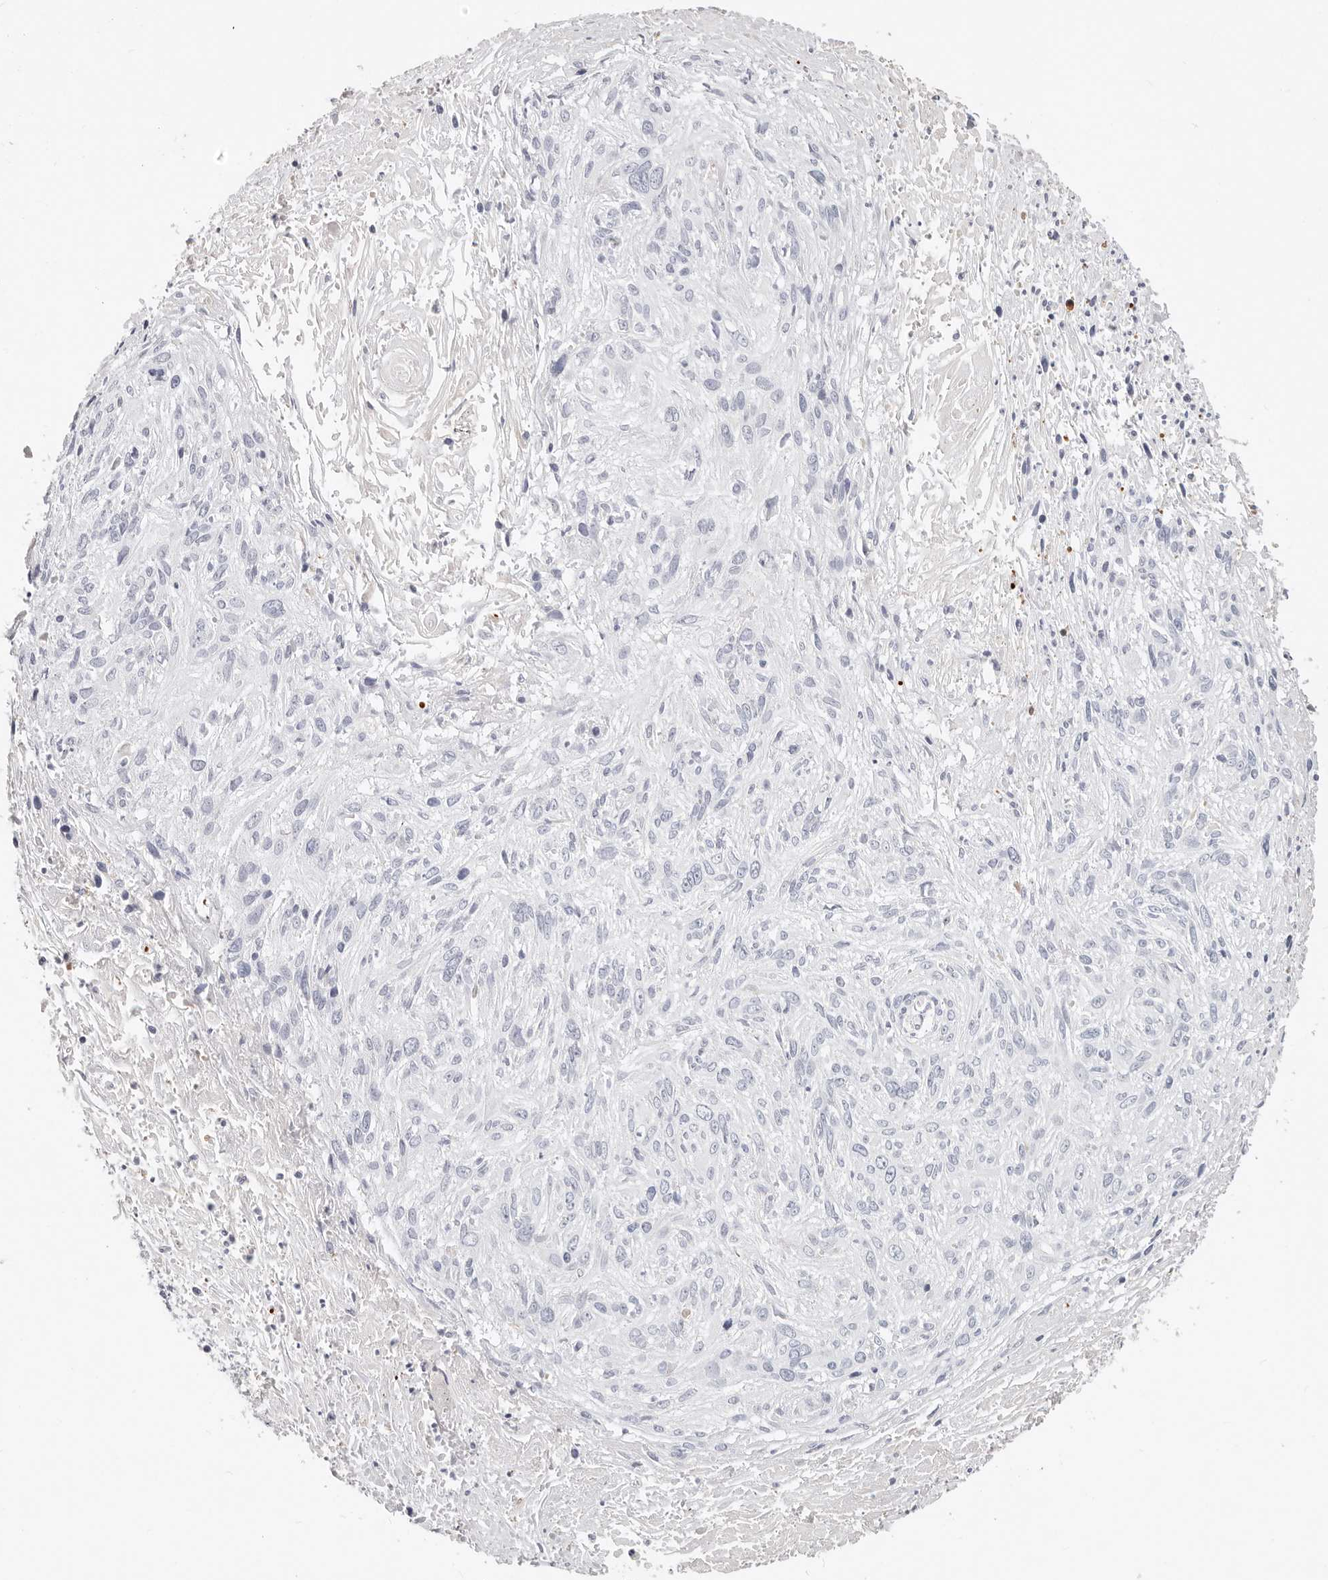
{"staining": {"intensity": "negative", "quantity": "none", "location": "none"}, "tissue": "cervical cancer", "cell_type": "Tumor cells", "image_type": "cancer", "snomed": [{"axis": "morphology", "description": "Squamous cell carcinoma, NOS"}, {"axis": "topography", "description": "Cervix"}], "caption": "Immunohistochemistry histopathology image of human cervical cancer stained for a protein (brown), which exhibits no staining in tumor cells. The staining was performed using DAB (3,3'-diaminobenzidine) to visualize the protein expression in brown, while the nuclei were stained in blue with hematoxylin (Magnification: 20x).", "gene": "ZRANB1", "patient": {"sex": "female", "age": 51}}